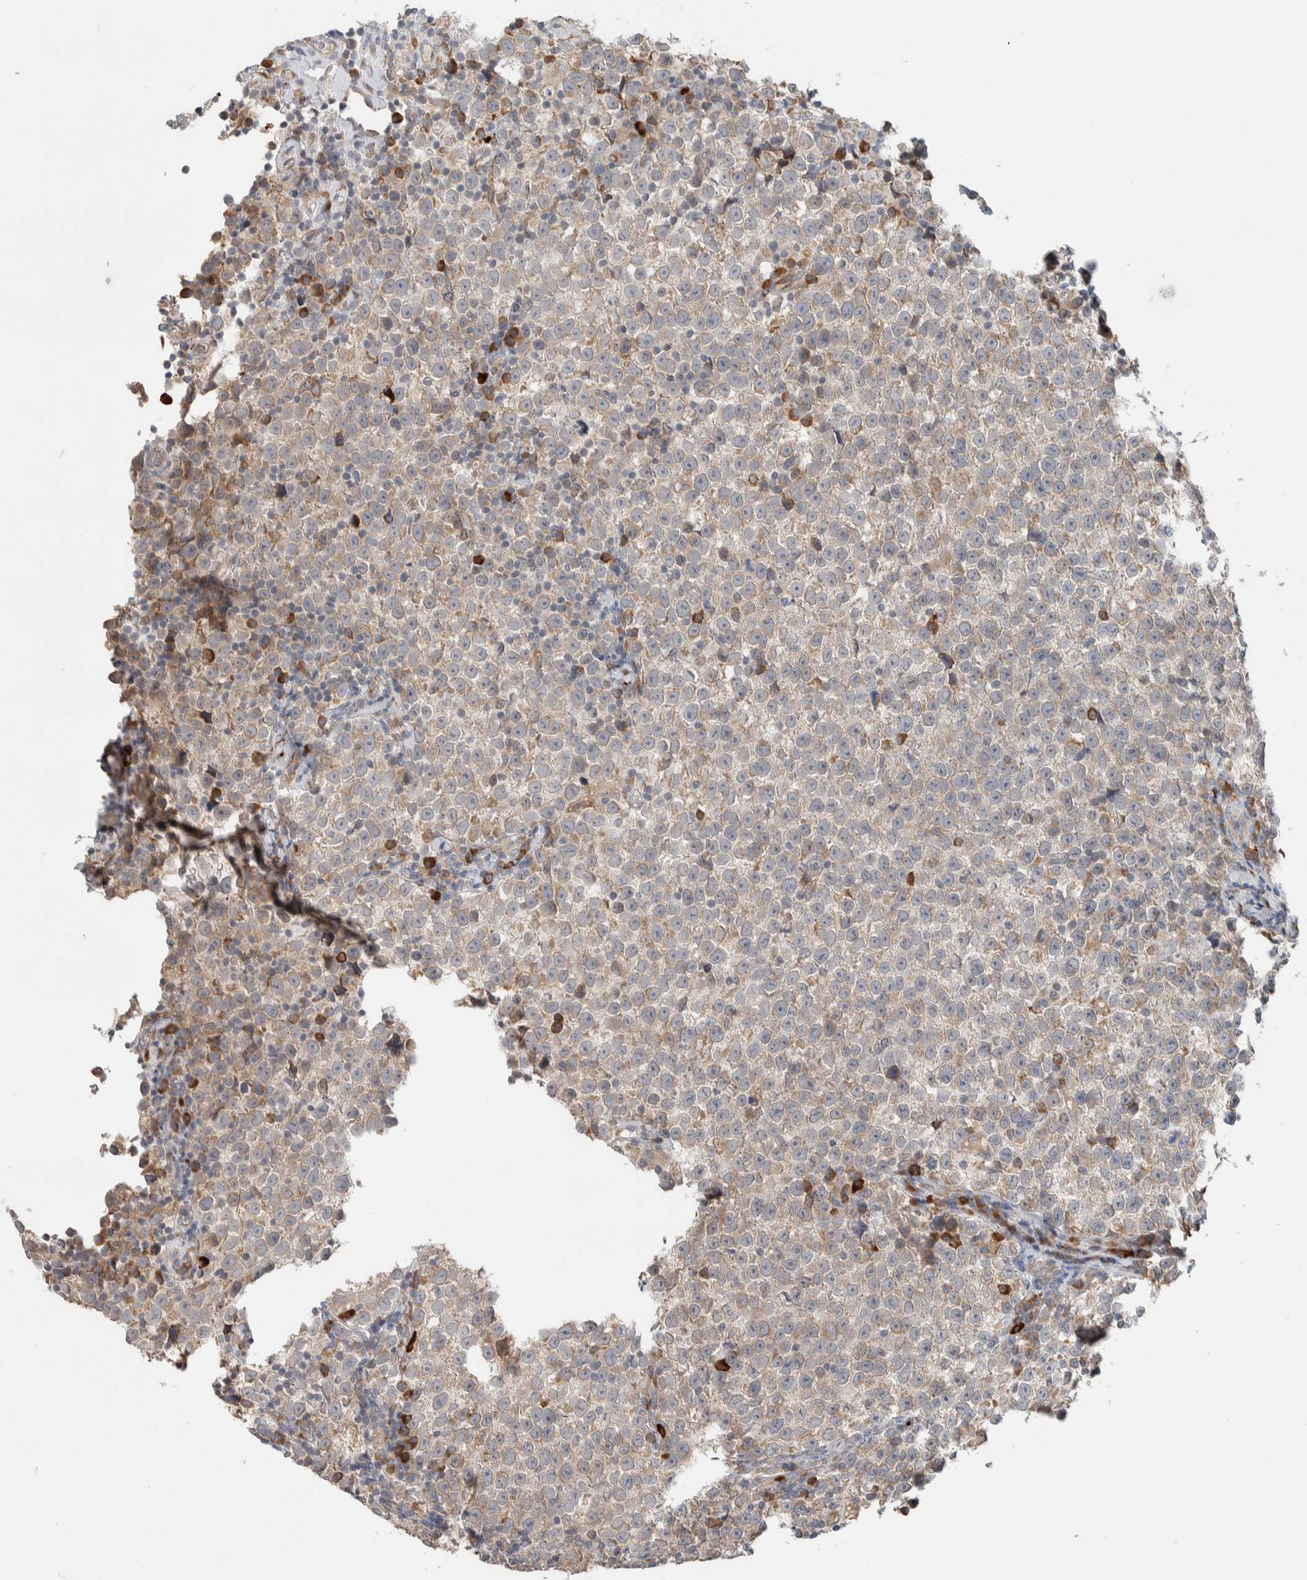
{"staining": {"intensity": "weak", "quantity": "25%-75%", "location": "cytoplasmic/membranous"}, "tissue": "testis cancer", "cell_type": "Tumor cells", "image_type": "cancer", "snomed": [{"axis": "morphology", "description": "Normal tissue, NOS"}, {"axis": "morphology", "description": "Seminoma, NOS"}, {"axis": "topography", "description": "Testis"}], "caption": "Immunohistochemical staining of testis cancer demonstrates low levels of weak cytoplasmic/membranous expression in about 25%-75% of tumor cells. The protein of interest is shown in brown color, while the nuclei are stained blue.", "gene": "ADCY8", "patient": {"sex": "male", "age": 43}}